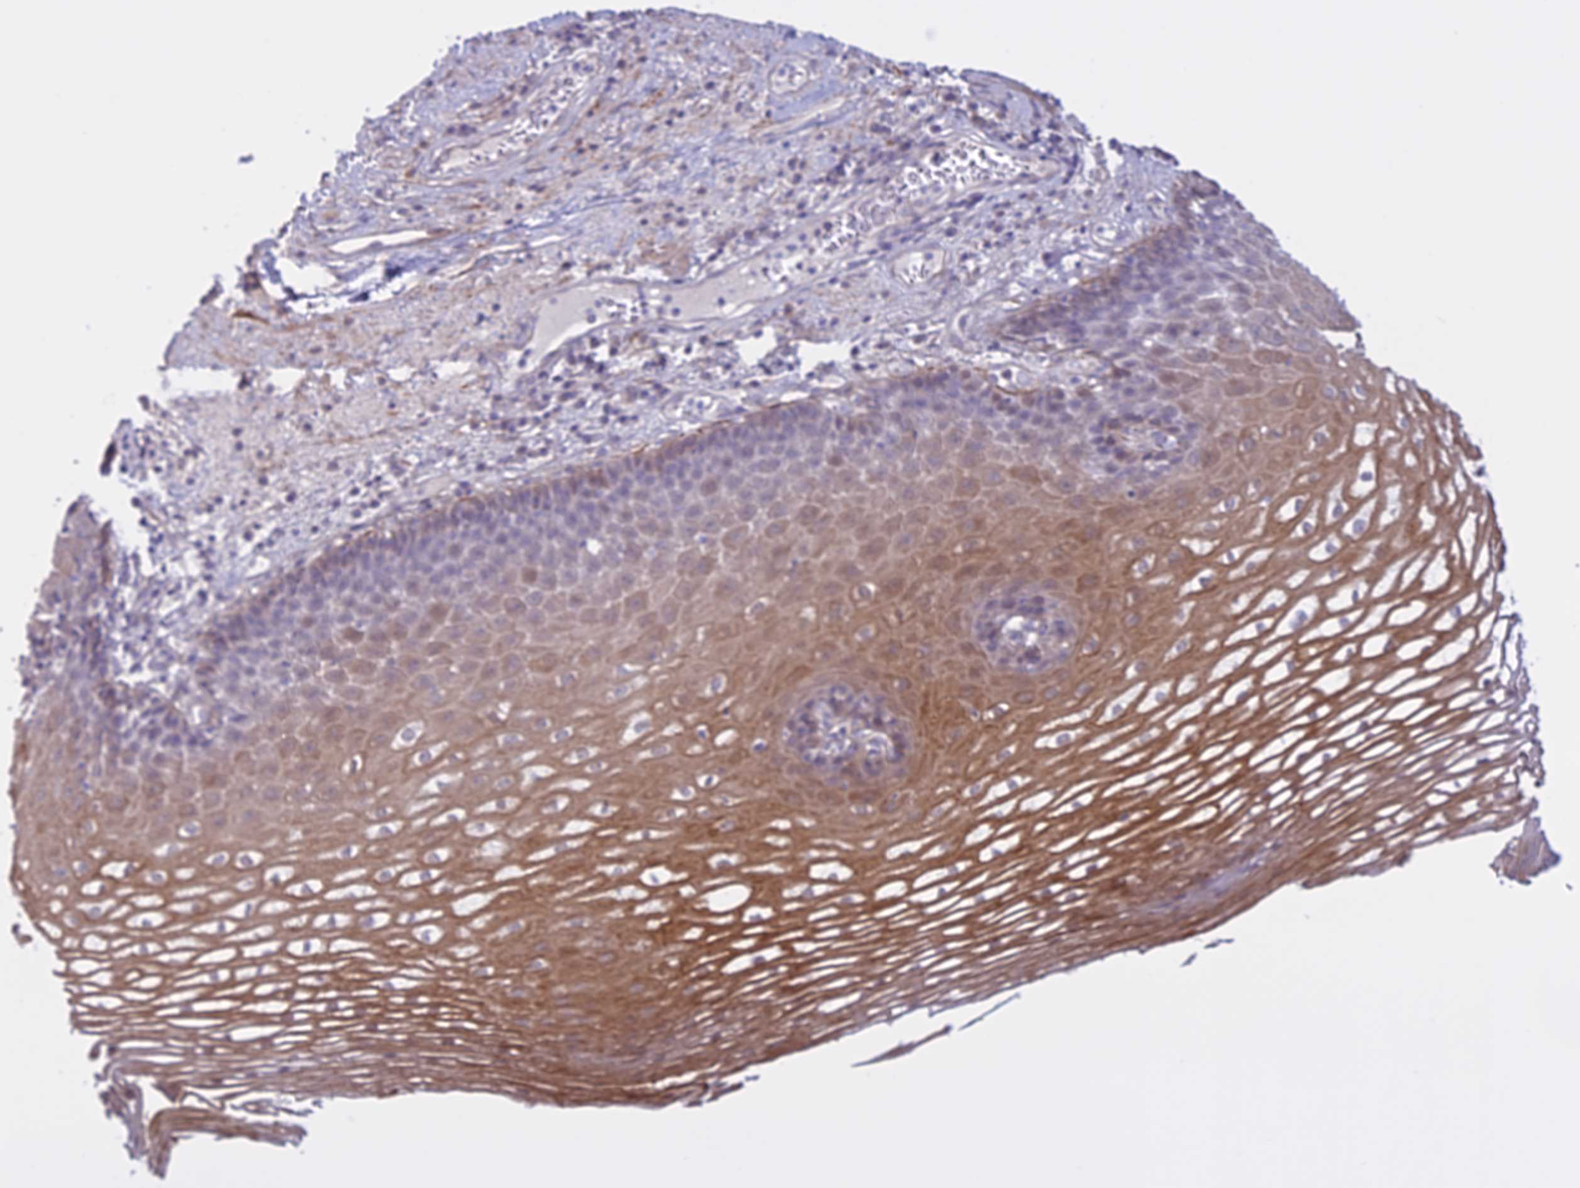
{"staining": {"intensity": "moderate", "quantity": "25%-75%", "location": "cytoplasmic/membranous"}, "tissue": "esophagus", "cell_type": "Squamous epithelial cells", "image_type": "normal", "snomed": [{"axis": "morphology", "description": "Normal tissue, NOS"}, {"axis": "topography", "description": "Esophagus"}], "caption": "Human esophagus stained with a brown dye exhibits moderate cytoplasmic/membranous positive staining in approximately 25%-75% of squamous epithelial cells.", "gene": "SPHKAP", "patient": {"sex": "male", "age": 62}}